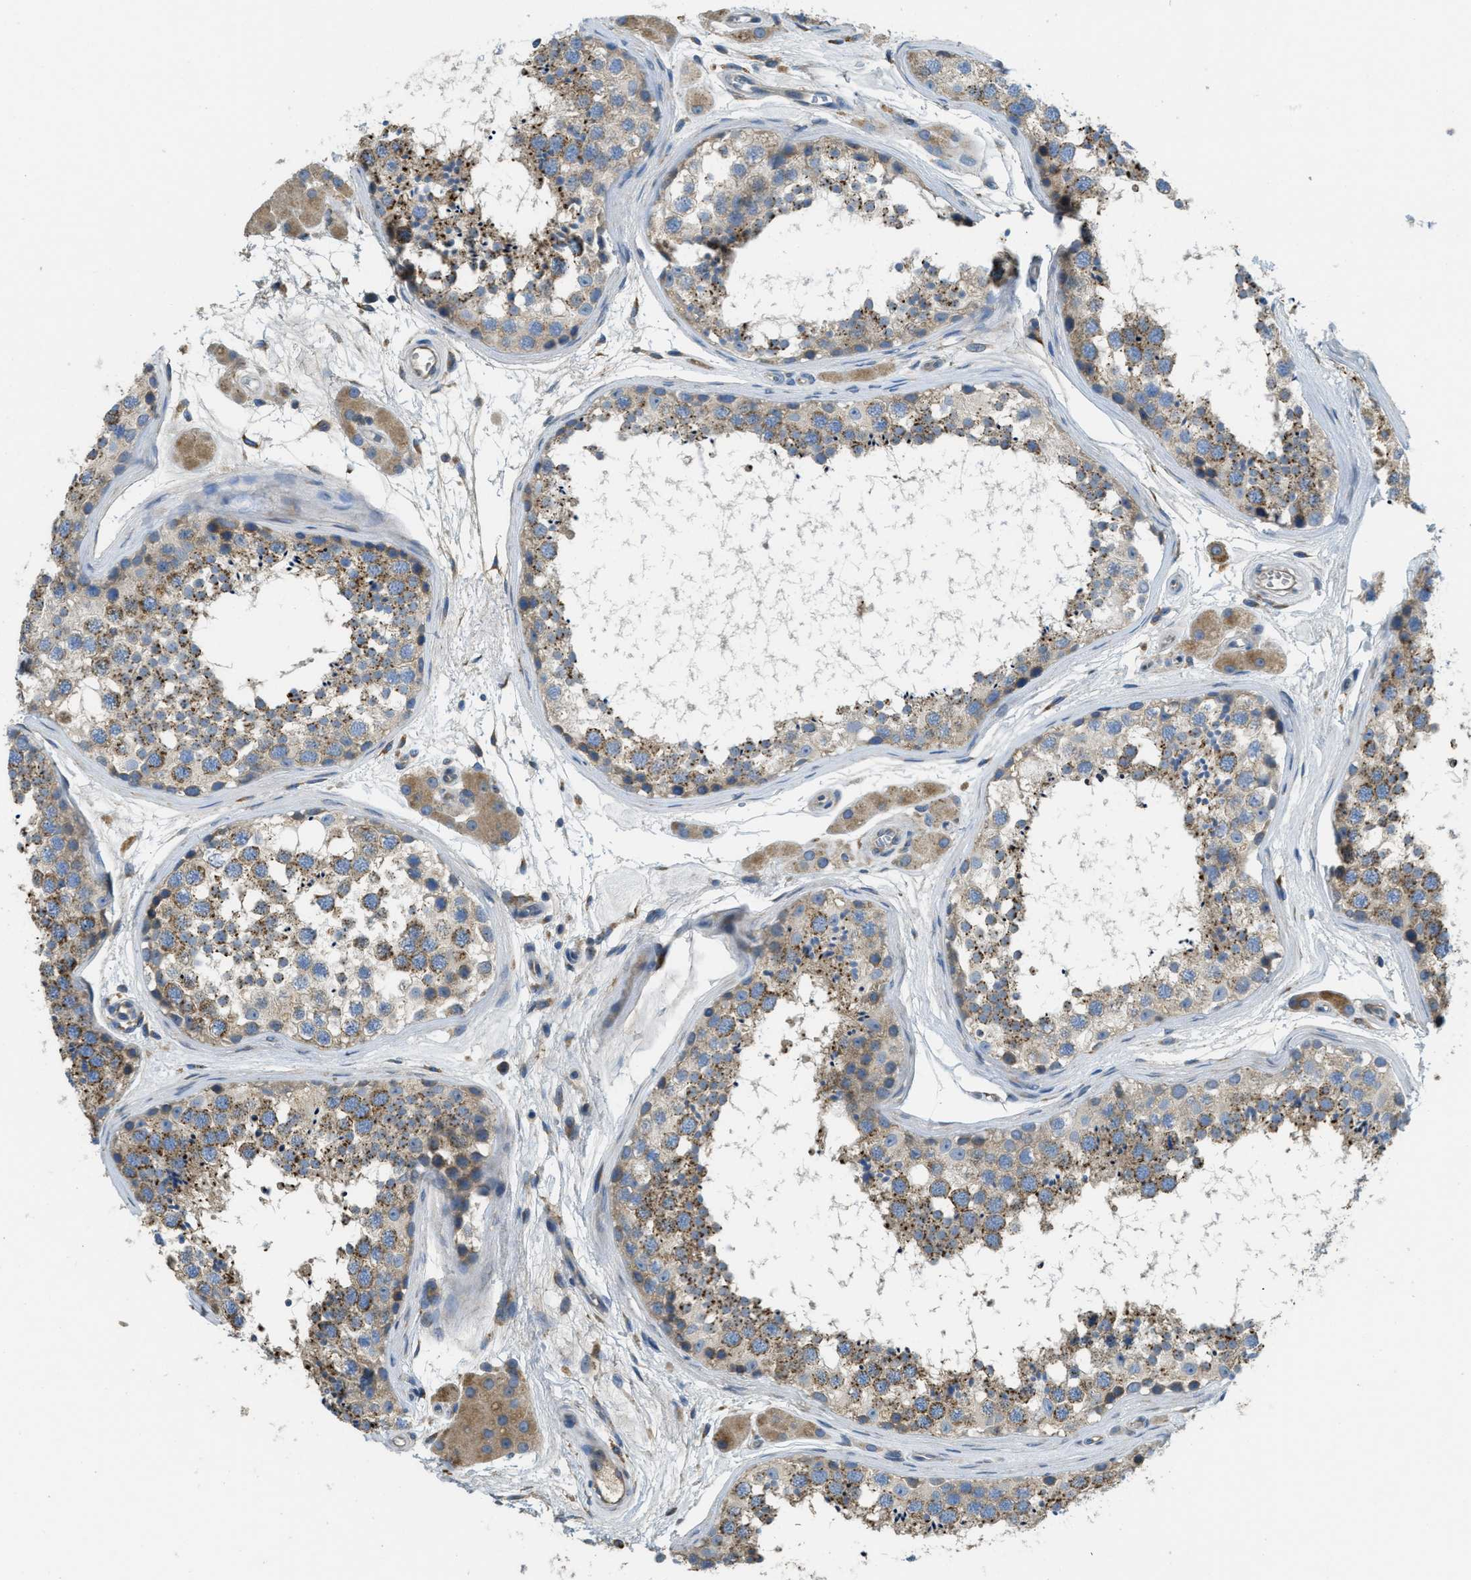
{"staining": {"intensity": "moderate", "quantity": "<25%", "location": "cytoplasmic/membranous"}, "tissue": "testis", "cell_type": "Cells in seminiferous ducts", "image_type": "normal", "snomed": [{"axis": "morphology", "description": "Normal tissue, NOS"}, {"axis": "topography", "description": "Testis"}], "caption": "IHC of normal testis exhibits low levels of moderate cytoplasmic/membranous positivity in approximately <25% of cells in seminiferous ducts.", "gene": "SSR1", "patient": {"sex": "male", "age": 56}}